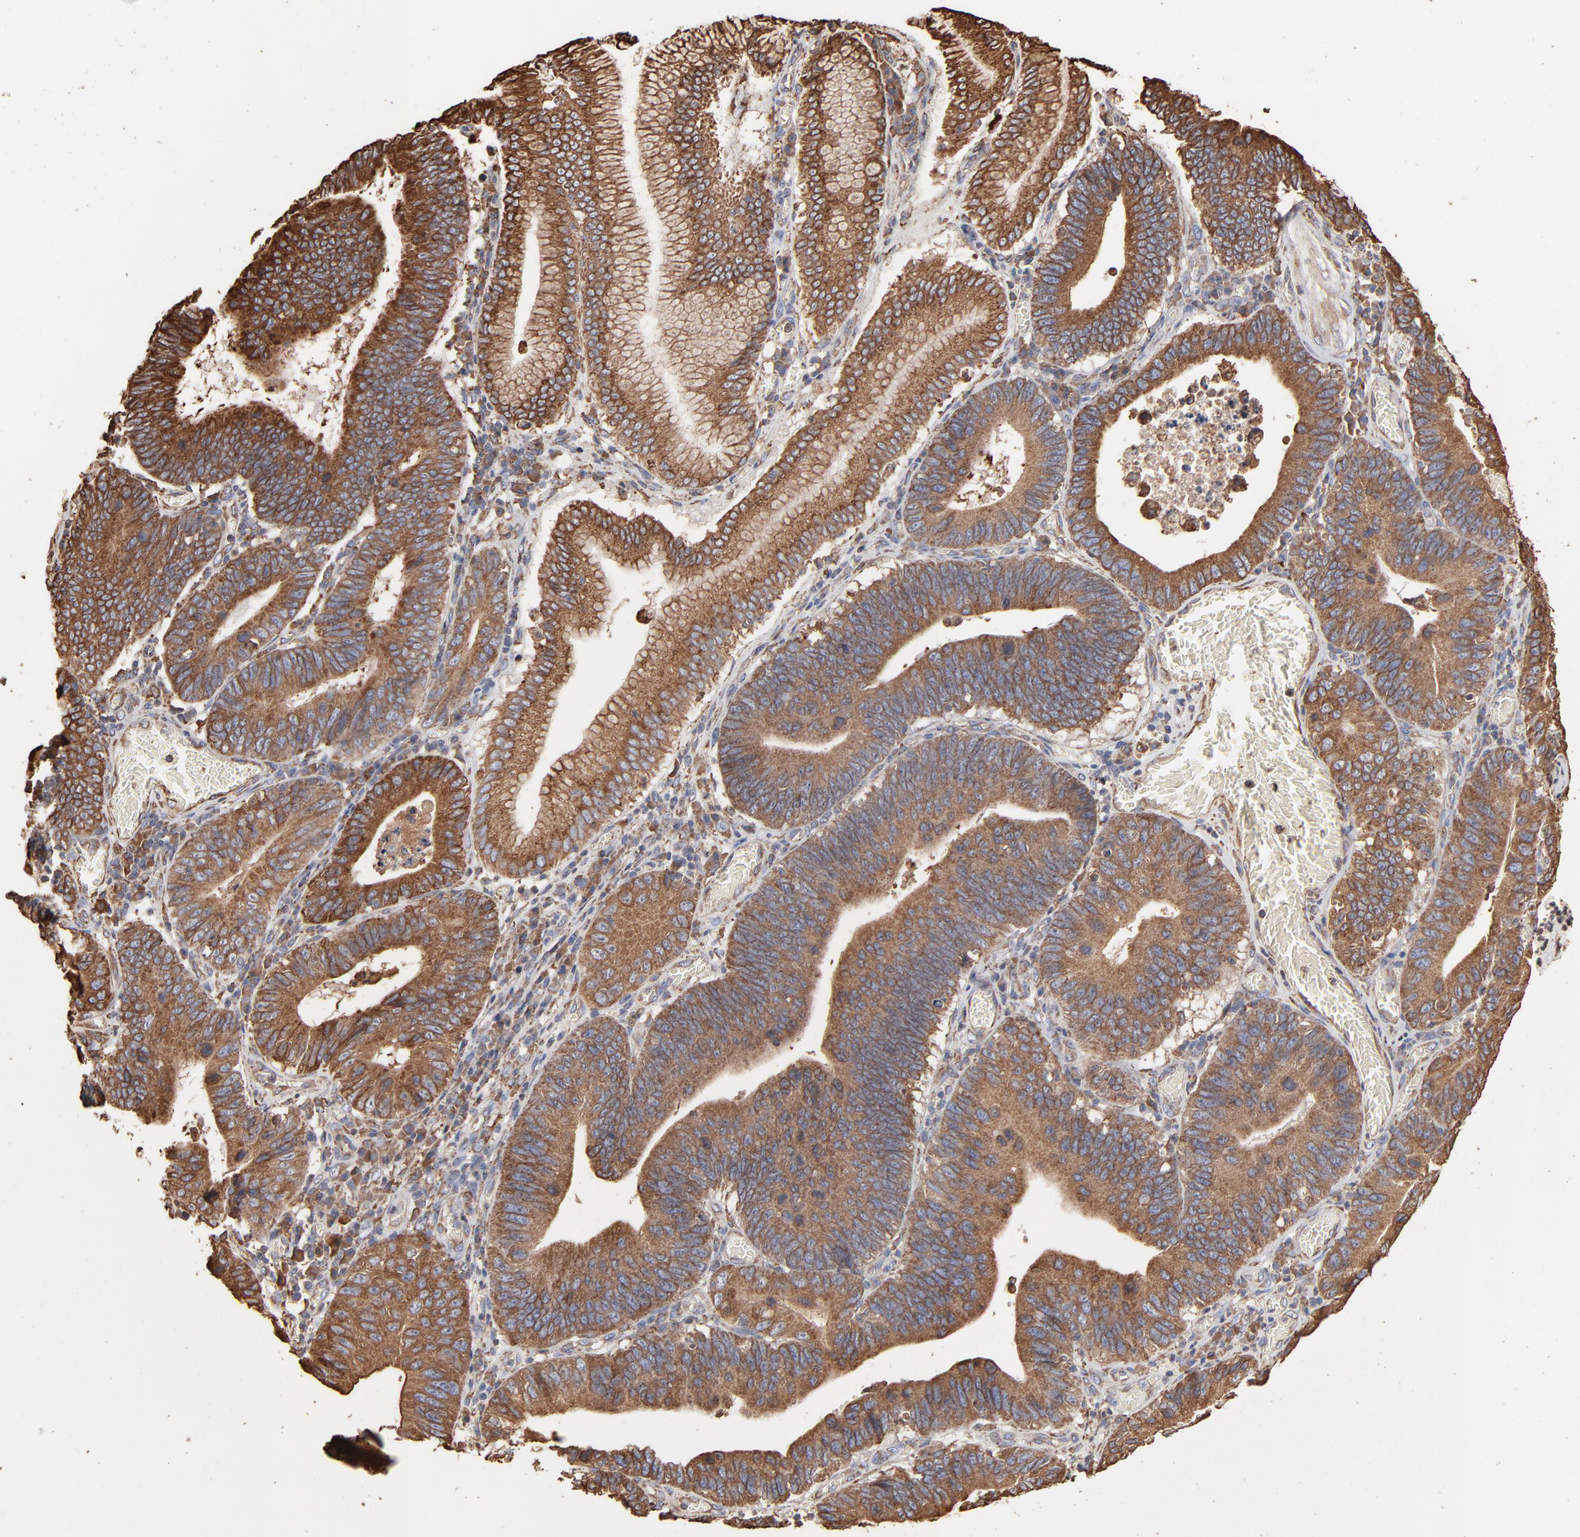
{"staining": {"intensity": "moderate", "quantity": ">75%", "location": "cytoplasmic/membranous"}, "tissue": "stomach cancer", "cell_type": "Tumor cells", "image_type": "cancer", "snomed": [{"axis": "morphology", "description": "Adenocarcinoma, NOS"}, {"axis": "topography", "description": "Stomach"}, {"axis": "topography", "description": "Gastric cardia"}], "caption": "Immunohistochemical staining of human stomach adenocarcinoma displays medium levels of moderate cytoplasmic/membranous expression in about >75% of tumor cells.", "gene": "PDIA3", "patient": {"sex": "male", "age": 59}}